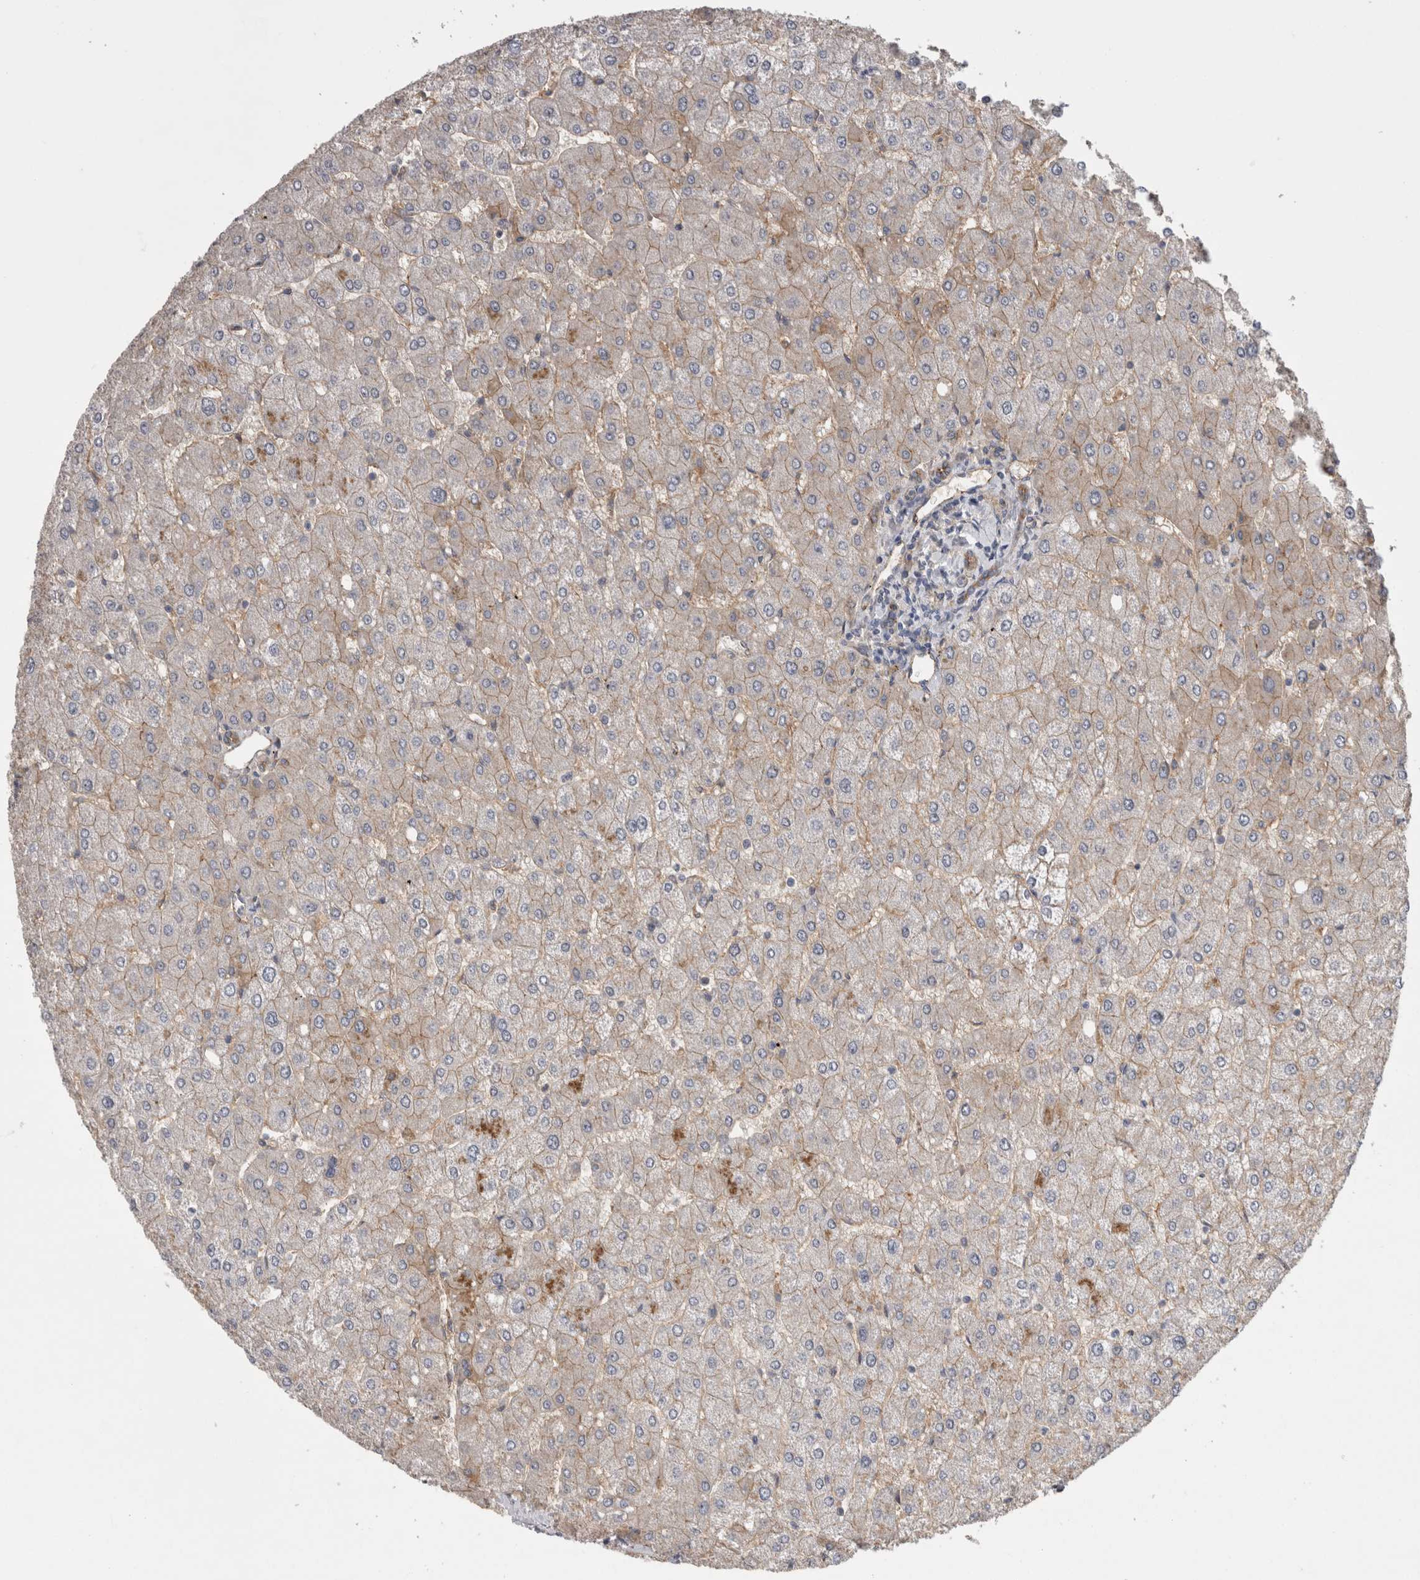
{"staining": {"intensity": "moderate", "quantity": ">75%", "location": "cytoplasmic/membranous"}, "tissue": "liver", "cell_type": "Cholangiocytes", "image_type": "normal", "snomed": [{"axis": "morphology", "description": "Normal tissue, NOS"}, {"axis": "topography", "description": "Liver"}], "caption": "DAB (3,3'-diaminobenzidine) immunohistochemical staining of normal human liver shows moderate cytoplasmic/membranous protein expression in approximately >75% of cholangiocytes. (IHC, brightfield microscopy, high magnification).", "gene": "NECTIN2", "patient": {"sex": "male", "age": 55}}